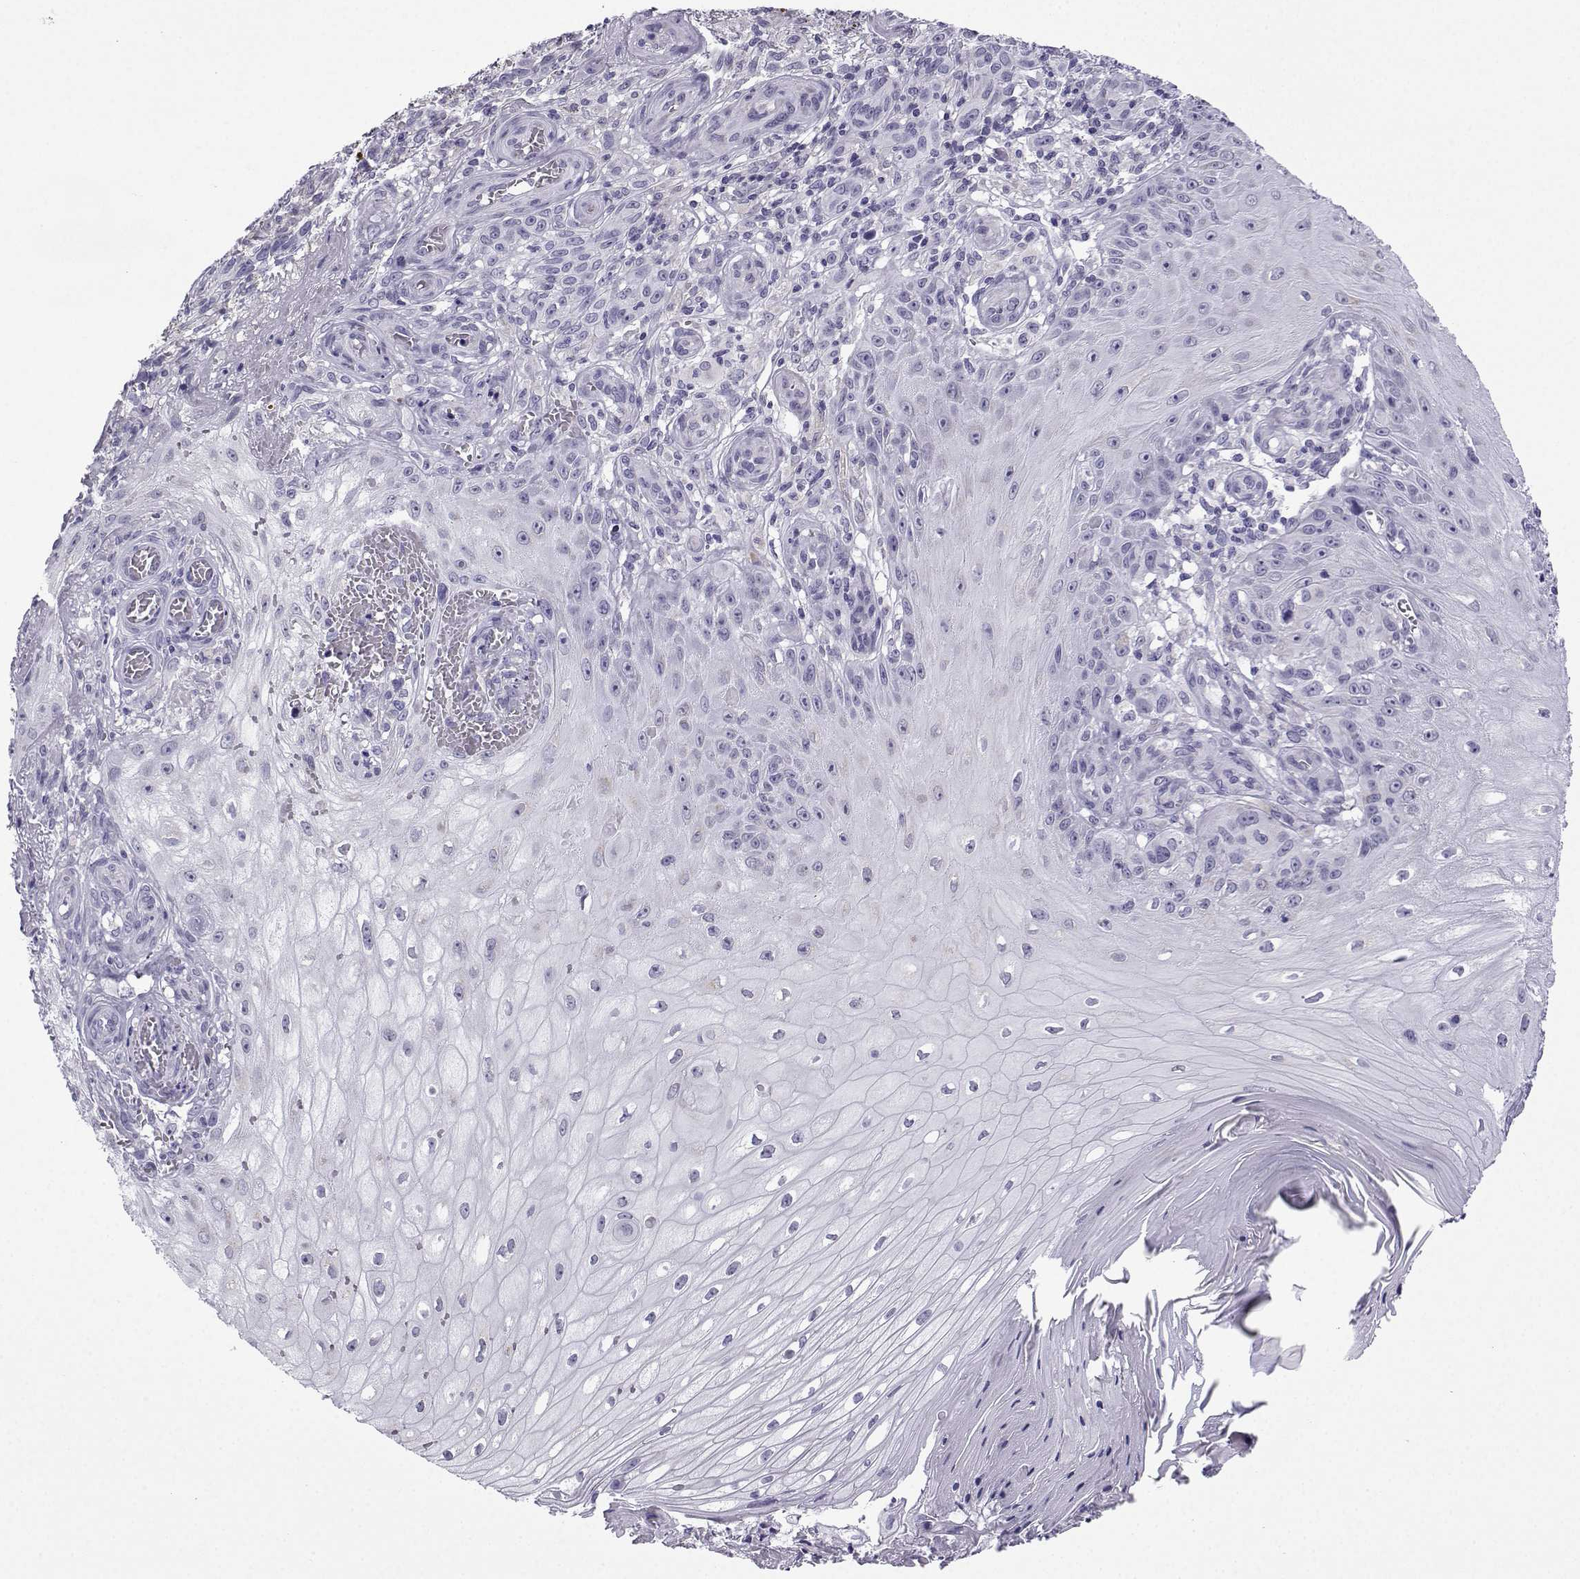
{"staining": {"intensity": "negative", "quantity": "none", "location": "none"}, "tissue": "melanoma", "cell_type": "Tumor cells", "image_type": "cancer", "snomed": [{"axis": "morphology", "description": "Malignant melanoma, NOS"}, {"axis": "topography", "description": "Skin"}], "caption": "A high-resolution micrograph shows immunohistochemistry staining of malignant melanoma, which shows no significant expression in tumor cells.", "gene": "ACRBP", "patient": {"sex": "female", "age": 53}}